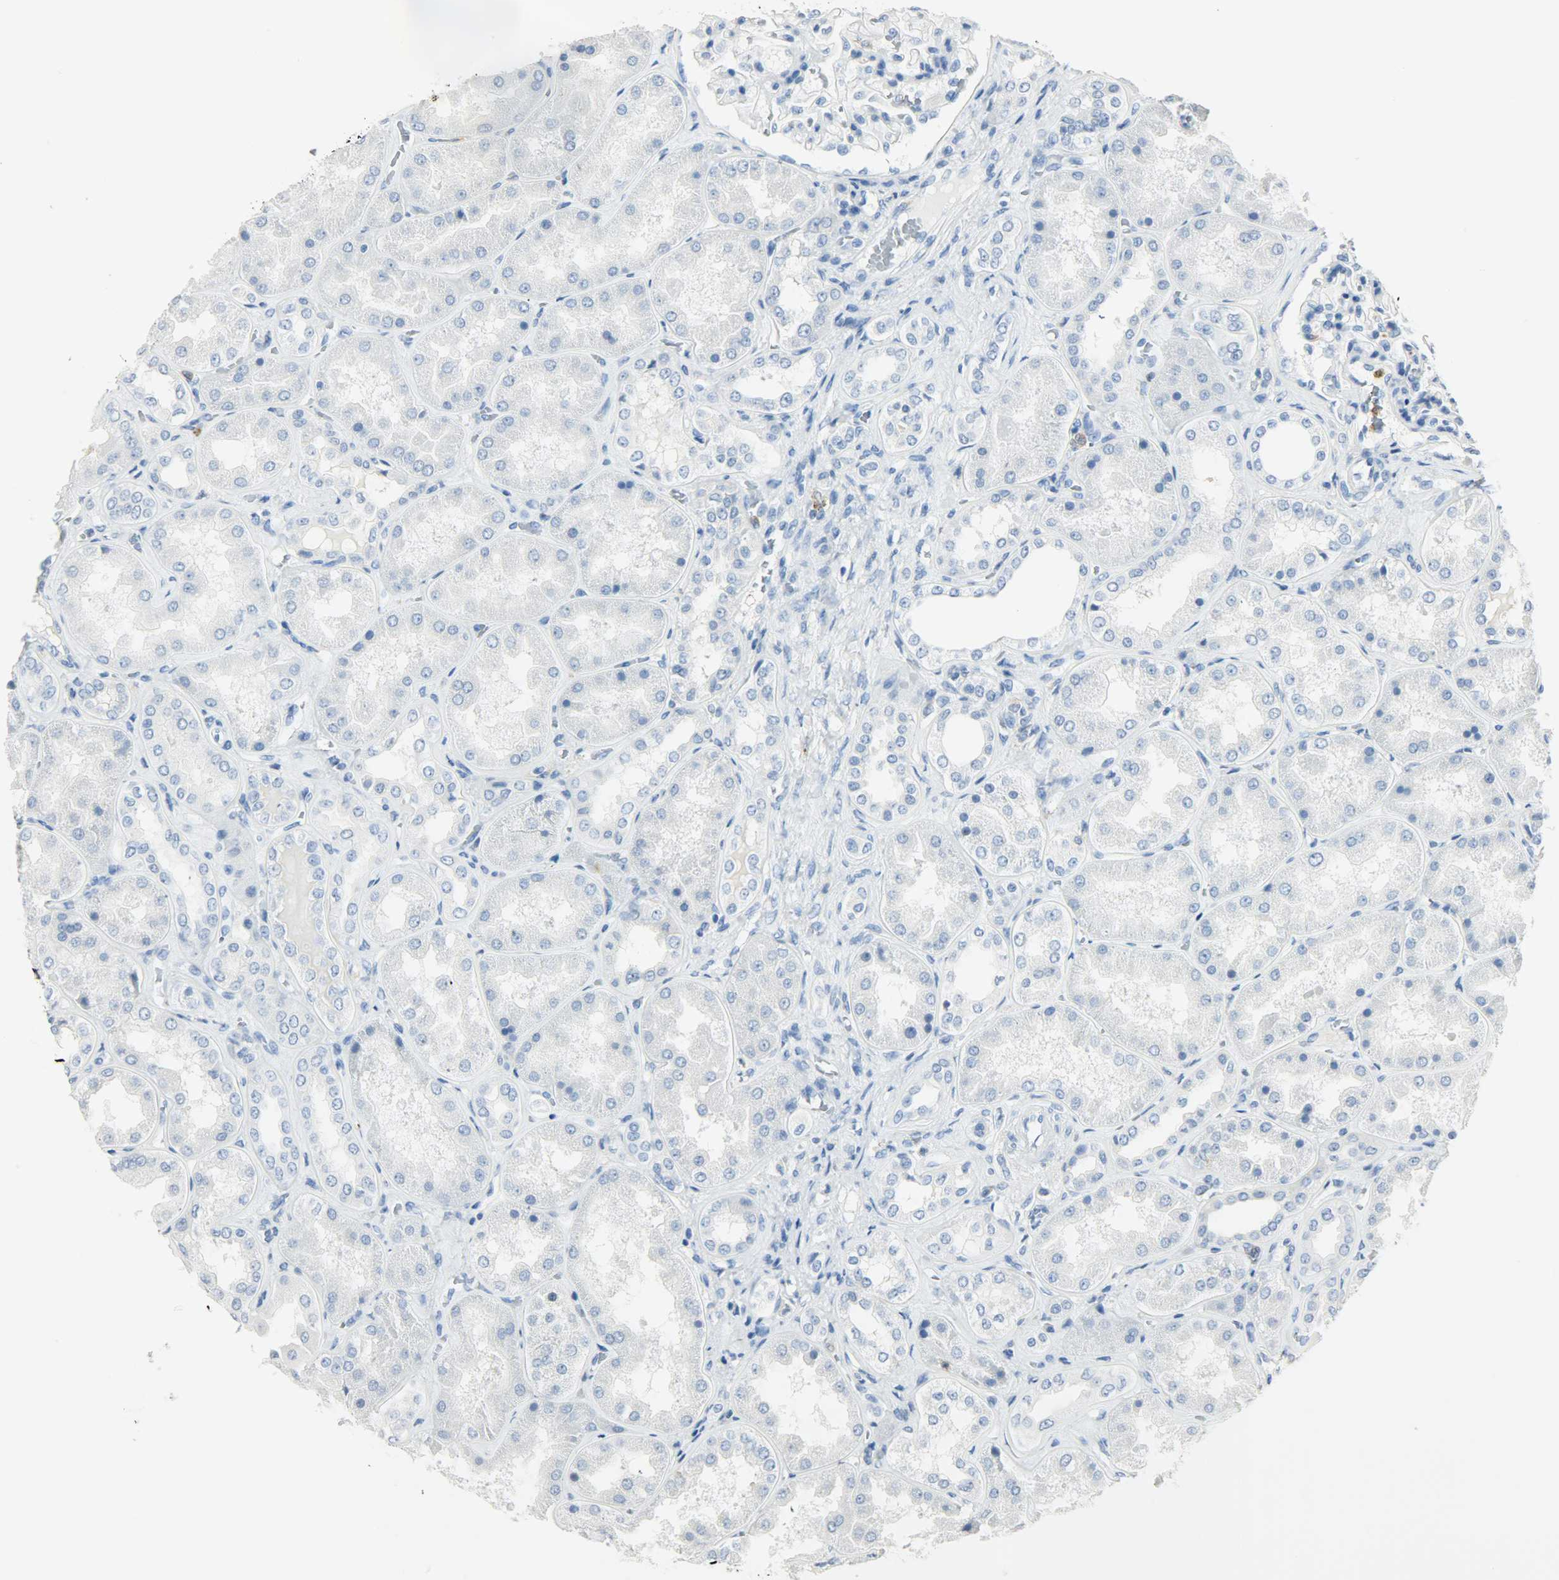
{"staining": {"intensity": "negative", "quantity": "none", "location": "none"}, "tissue": "kidney", "cell_type": "Cells in glomeruli", "image_type": "normal", "snomed": [{"axis": "morphology", "description": "Normal tissue, NOS"}, {"axis": "topography", "description": "Kidney"}], "caption": "Immunohistochemistry (IHC) histopathology image of benign human kidney stained for a protein (brown), which reveals no staining in cells in glomeruli.", "gene": "PTPN6", "patient": {"sex": "female", "age": 56}}